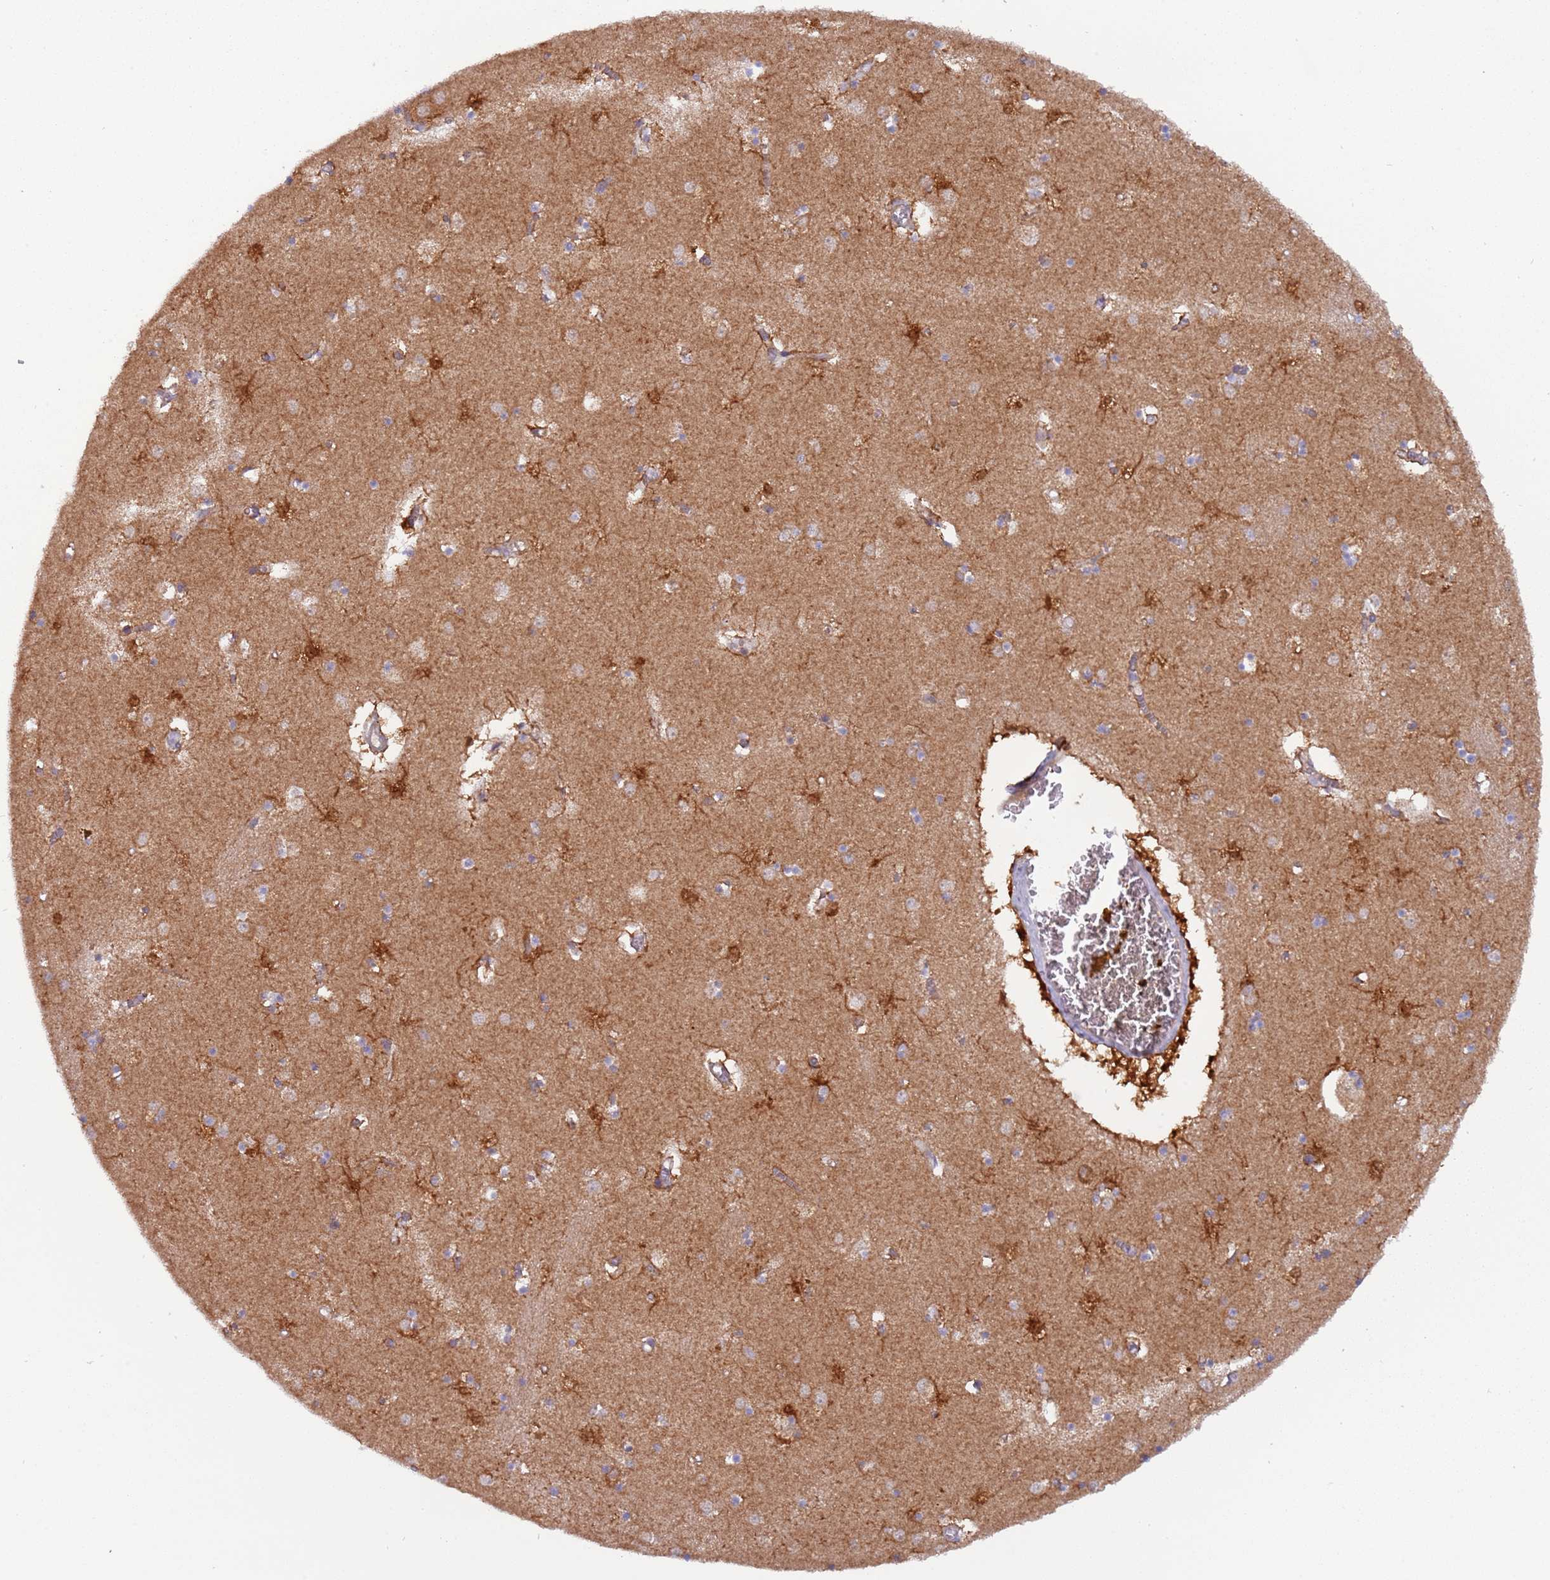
{"staining": {"intensity": "moderate", "quantity": "<25%", "location": "cytoplasmic/membranous"}, "tissue": "caudate", "cell_type": "Glial cells", "image_type": "normal", "snomed": [{"axis": "morphology", "description": "Normal tissue, NOS"}, {"axis": "topography", "description": "Lateral ventricle wall"}], "caption": "The micrograph demonstrates a brown stain indicating the presence of a protein in the cytoplasmic/membranous of glial cells in caudate. (DAB (3,3'-diaminobenzidine) = brown stain, brightfield microscopy at high magnification).", "gene": "UQCRQ", "patient": {"sex": "male", "age": 70}}